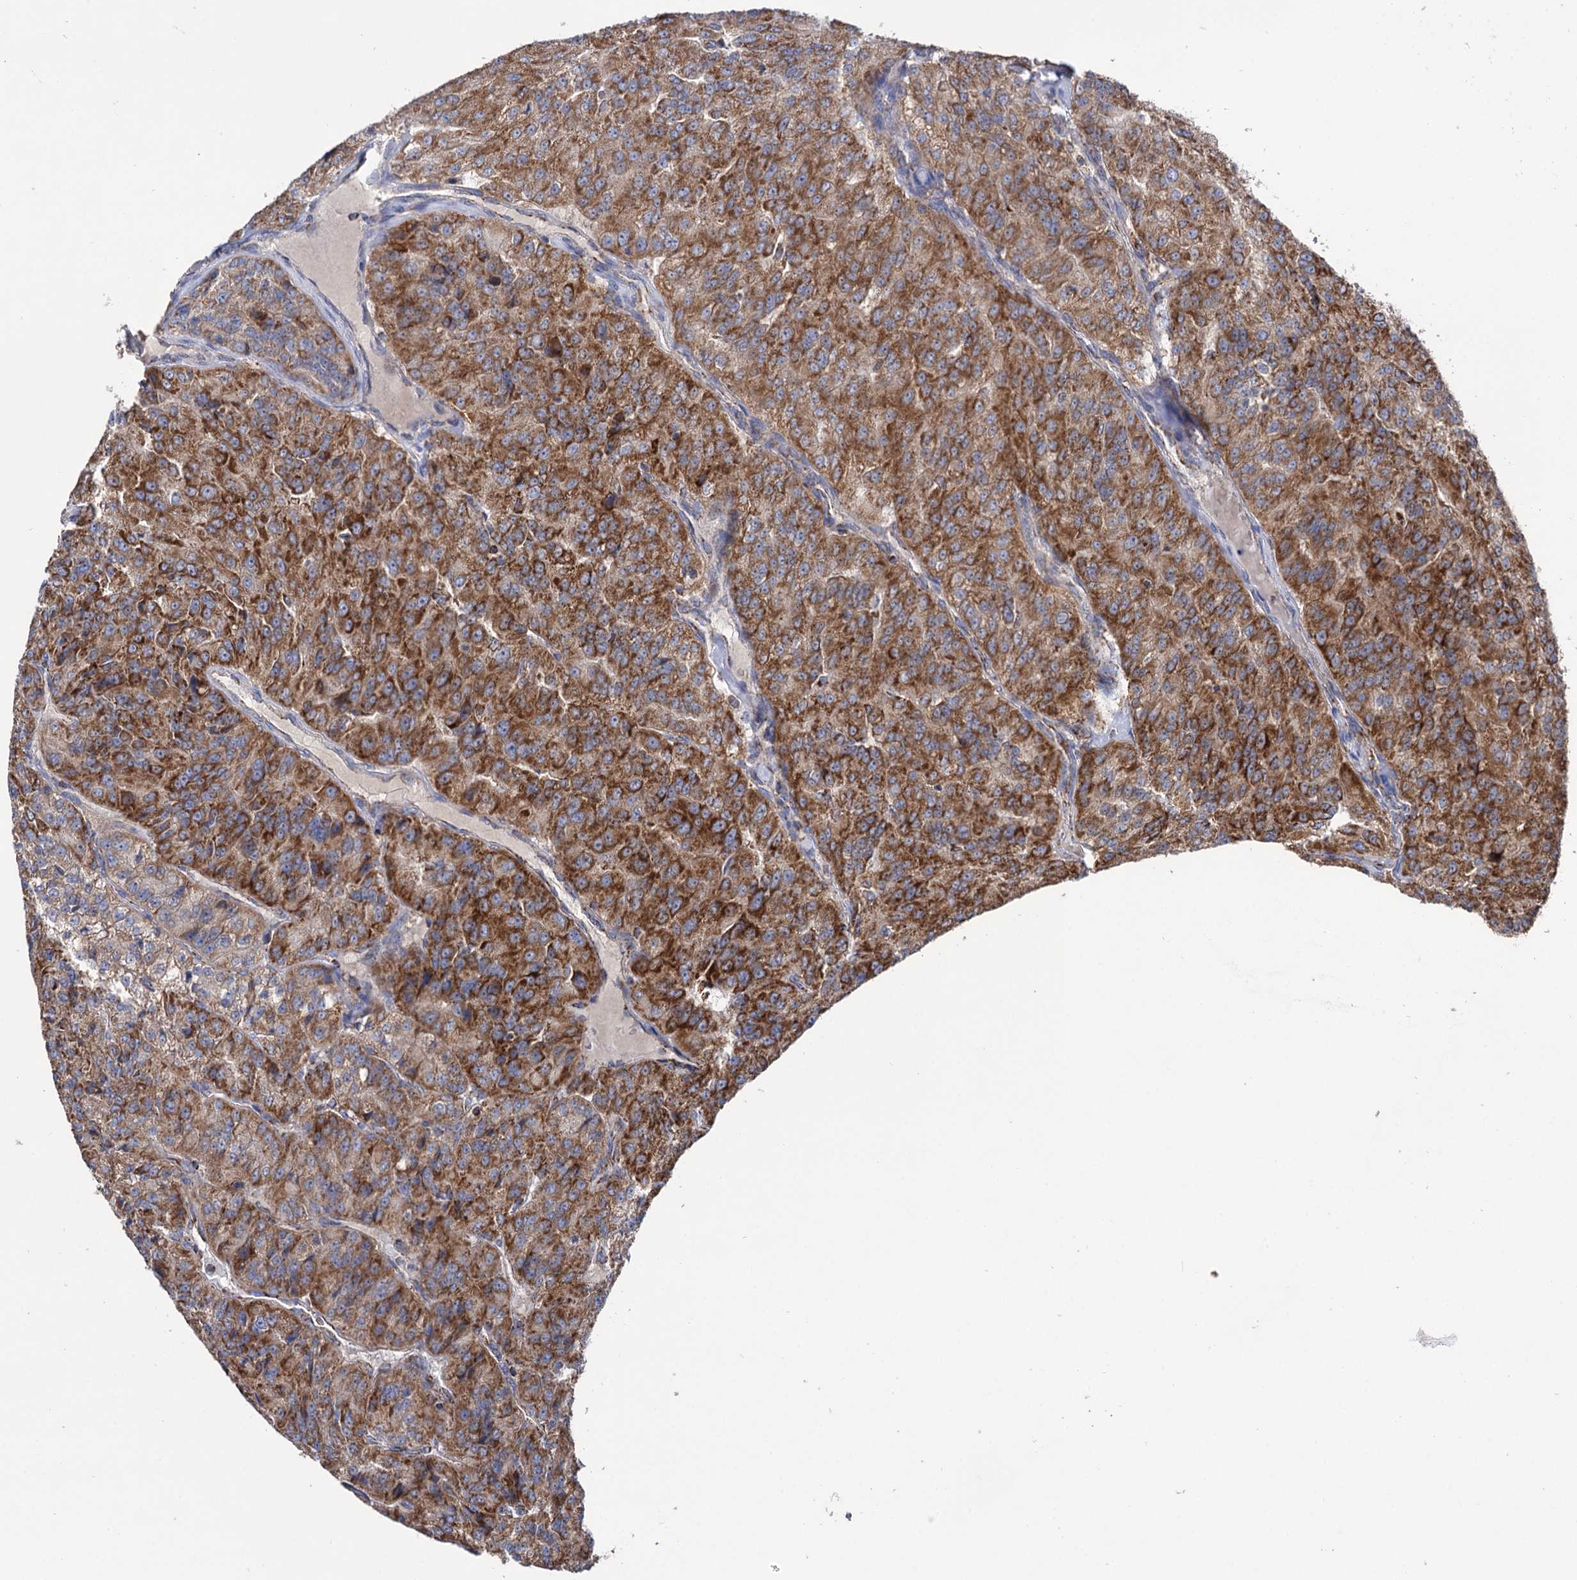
{"staining": {"intensity": "moderate", "quantity": ">75%", "location": "cytoplasmic/membranous"}, "tissue": "renal cancer", "cell_type": "Tumor cells", "image_type": "cancer", "snomed": [{"axis": "morphology", "description": "Adenocarcinoma, NOS"}, {"axis": "topography", "description": "Kidney"}], "caption": "Protein expression analysis of renal cancer (adenocarcinoma) demonstrates moderate cytoplasmic/membranous staining in approximately >75% of tumor cells. The staining was performed using DAB to visualize the protein expression in brown, while the nuclei were stained in blue with hematoxylin (Magnification: 20x).", "gene": "ABHD10", "patient": {"sex": "female", "age": 63}}